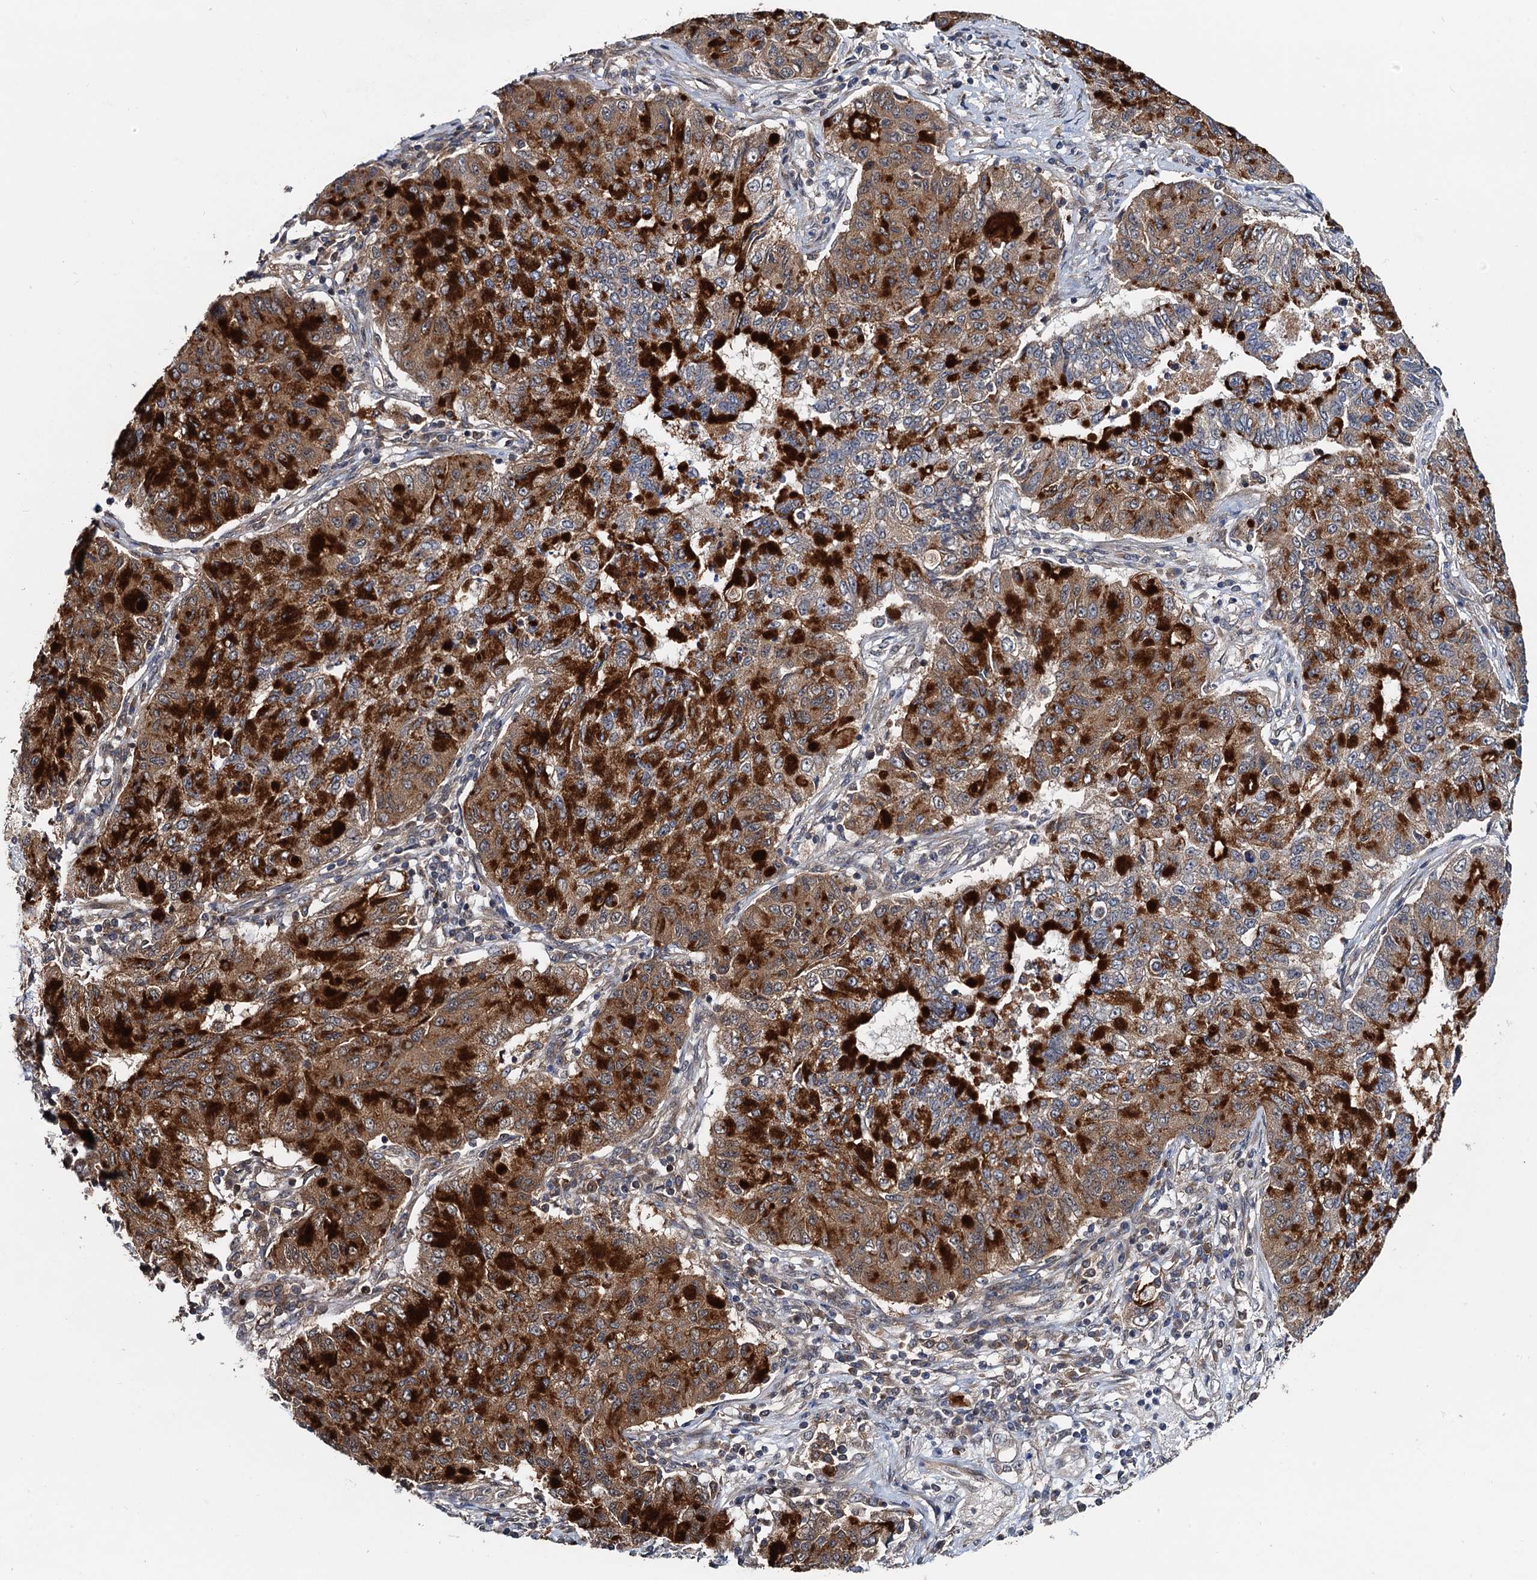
{"staining": {"intensity": "strong", "quantity": ">75%", "location": "cytoplasmic/membranous"}, "tissue": "lung cancer", "cell_type": "Tumor cells", "image_type": "cancer", "snomed": [{"axis": "morphology", "description": "Squamous cell carcinoma, NOS"}, {"axis": "topography", "description": "Lung"}], "caption": "Strong cytoplasmic/membranous protein staining is identified in approximately >75% of tumor cells in squamous cell carcinoma (lung).", "gene": "AAGAB", "patient": {"sex": "male", "age": 74}}